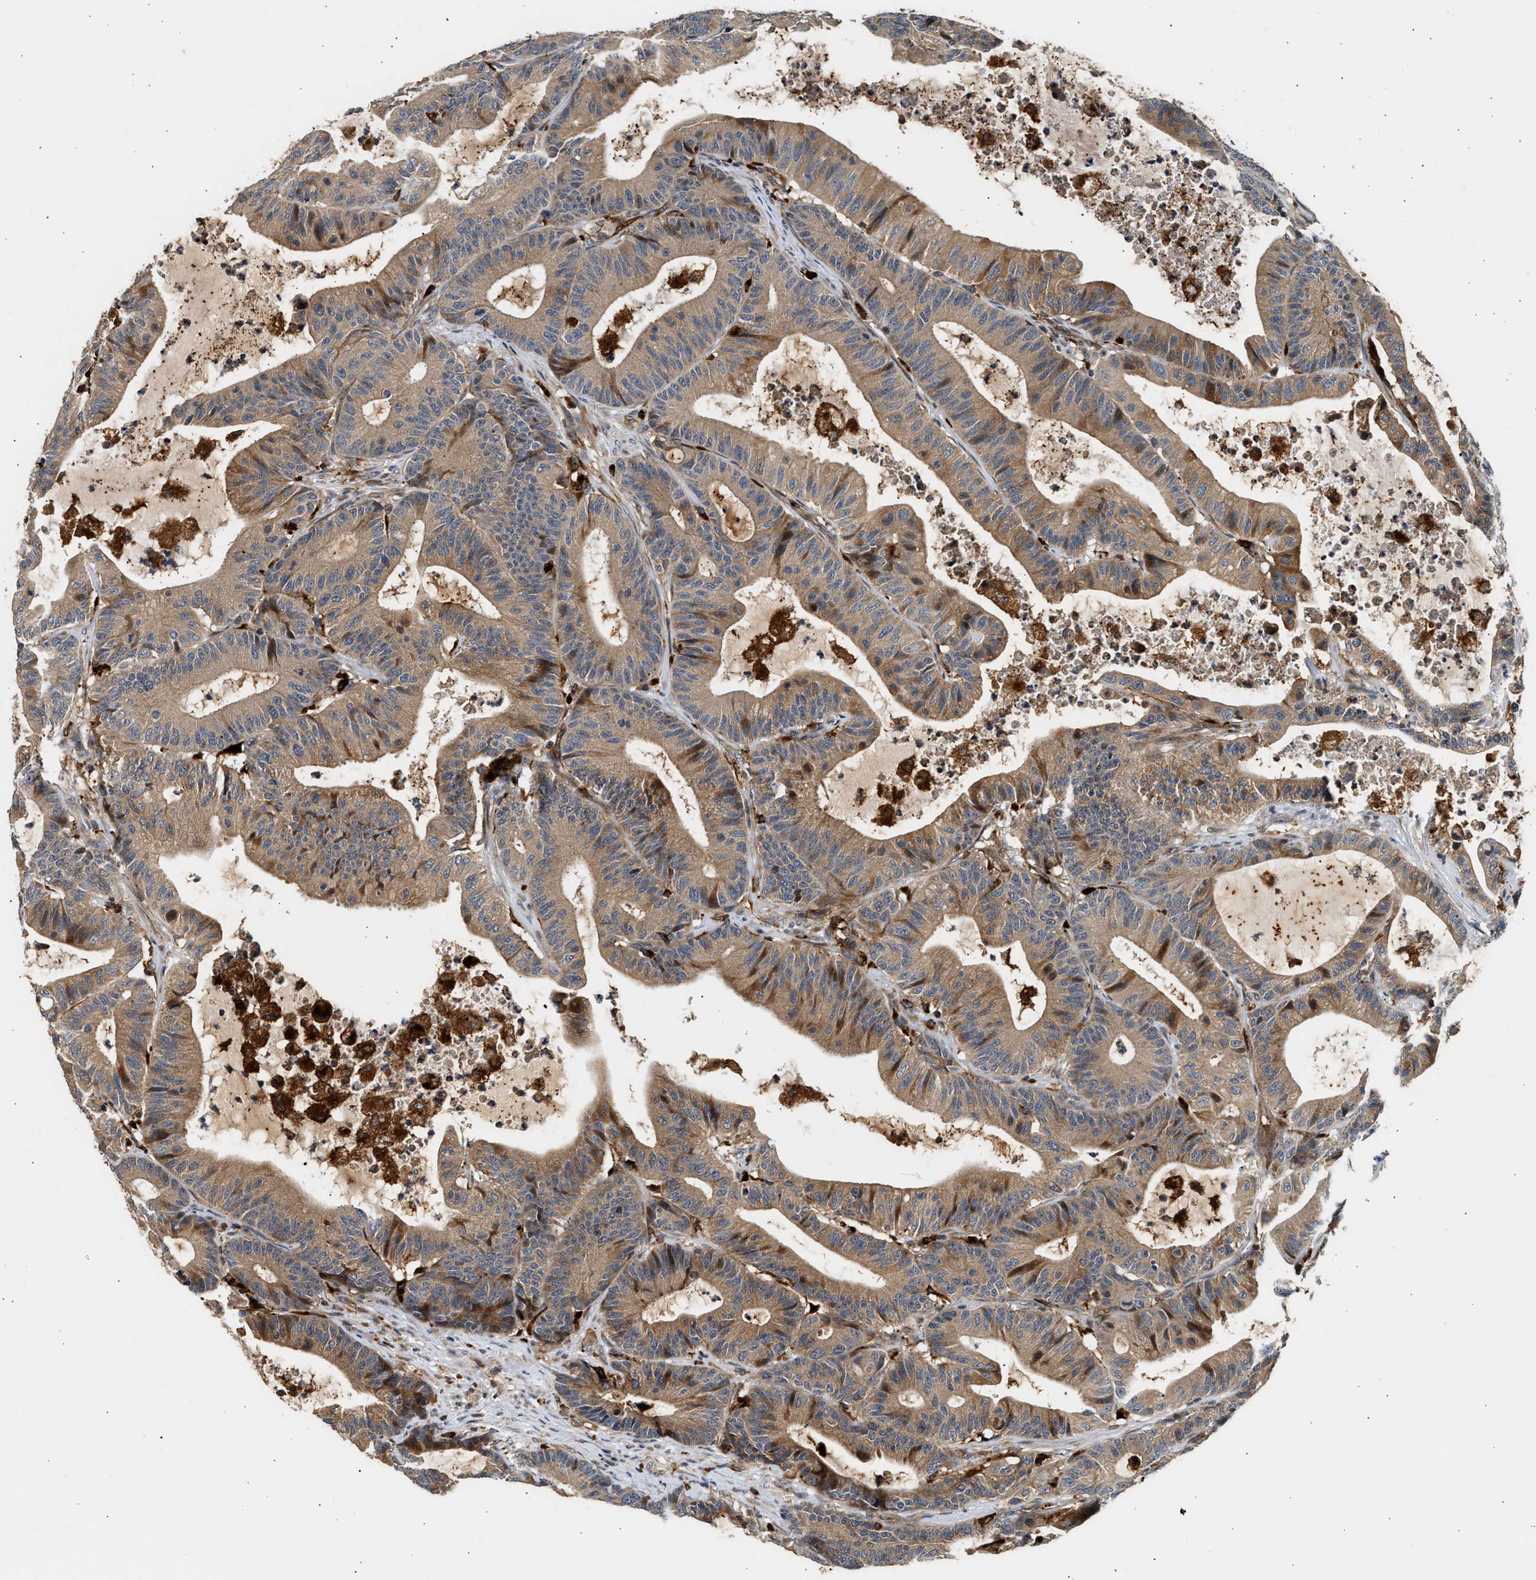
{"staining": {"intensity": "moderate", "quantity": ">75%", "location": "cytoplasmic/membranous"}, "tissue": "colorectal cancer", "cell_type": "Tumor cells", "image_type": "cancer", "snomed": [{"axis": "morphology", "description": "Adenocarcinoma, NOS"}, {"axis": "topography", "description": "Colon"}], "caption": "Immunohistochemical staining of colorectal cancer (adenocarcinoma) demonstrates moderate cytoplasmic/membranous protein expression in approximately >75% of tumor cells. (brown staining indicates protein expression, while blue staining denotes nuclei).", "gene": "PLD3", "patient": {"sex": "female", "age": 84}}